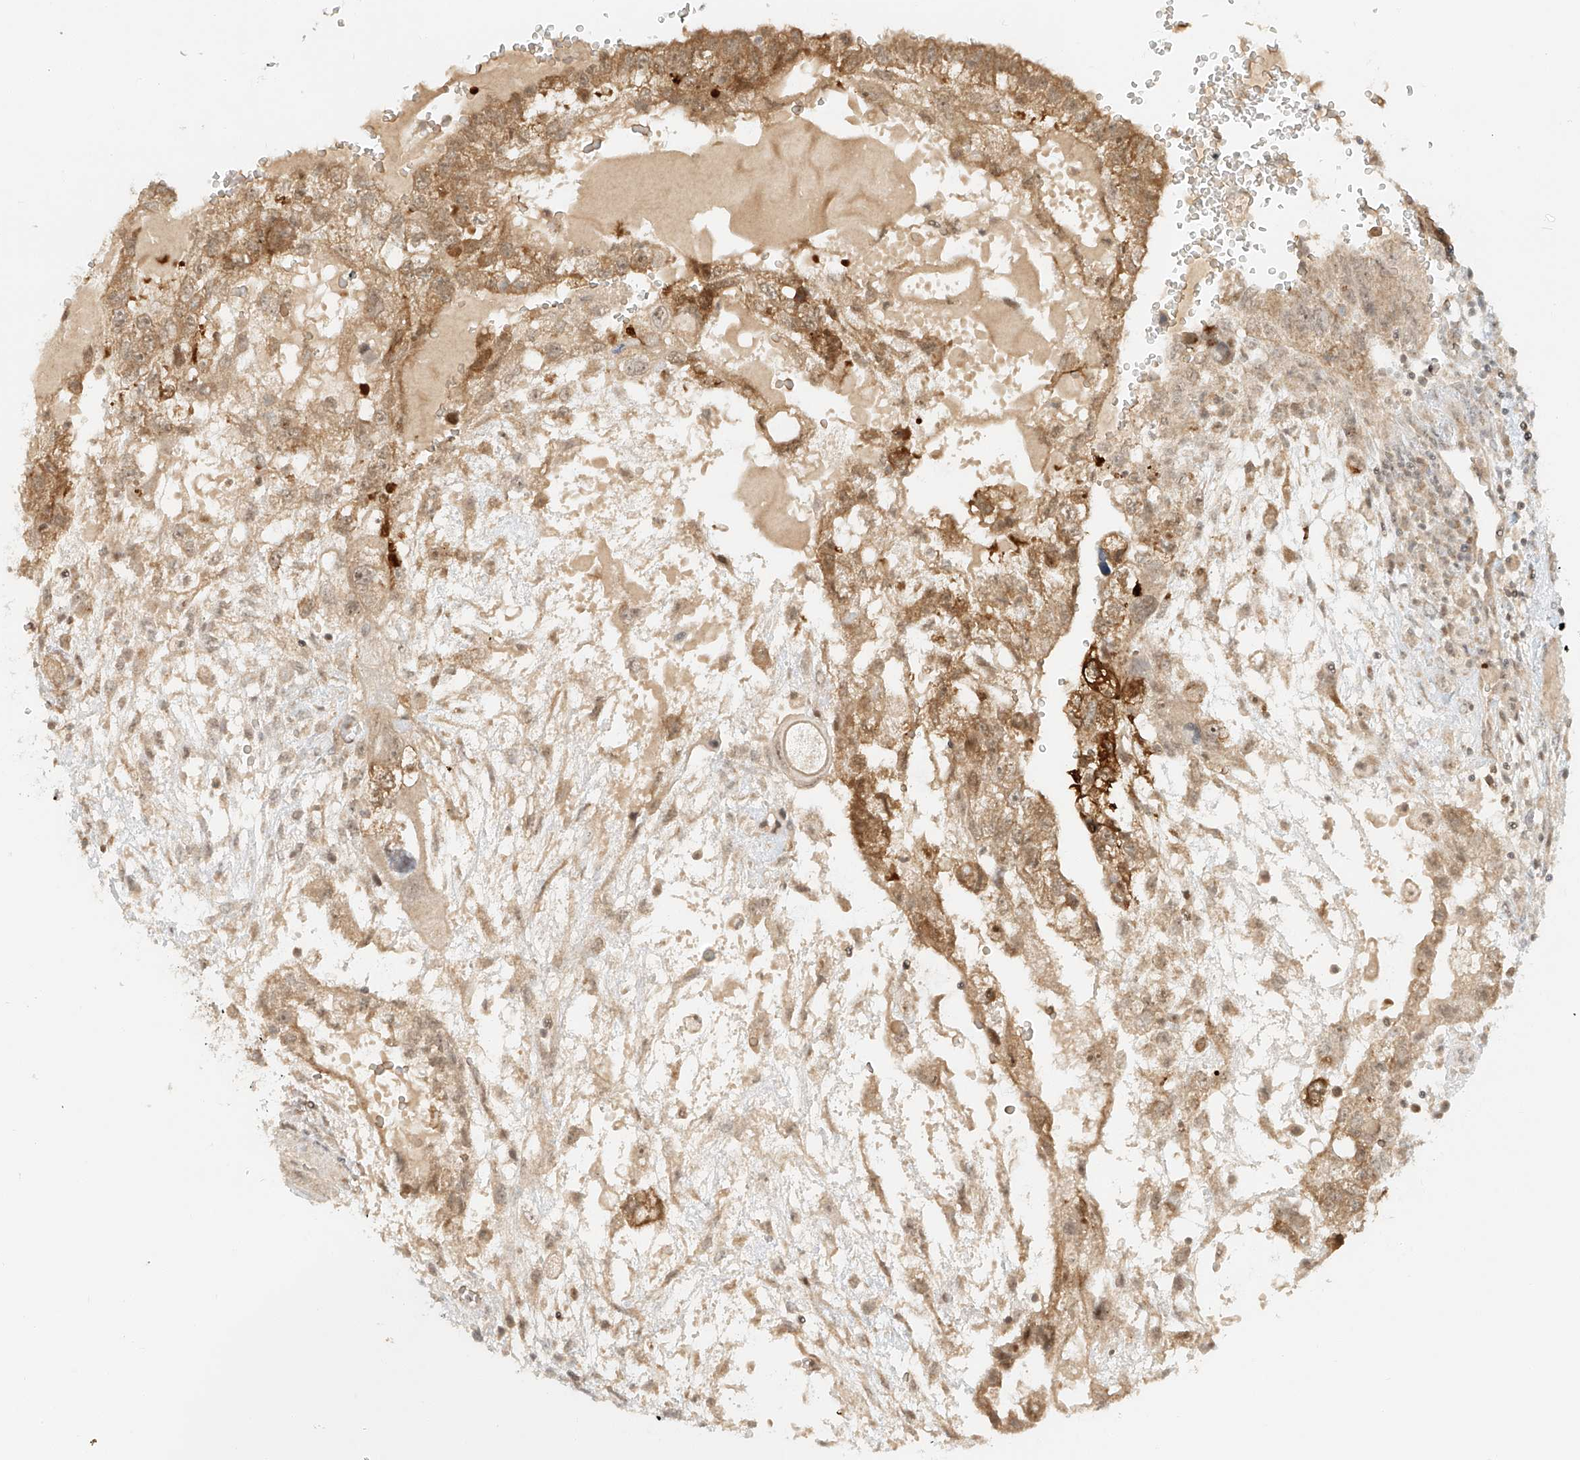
{"staining": {"intensity": "moderate", "quantity": ">75%", "location": "cytoplasmic/membranous"}, "tissue": "testis cancer", "cell_type": "Tumor cells", "image_type": "cancer", "snomed": [{"axis": "morphology", "description": "Carcinoma, Embryonal, NOS"}, {"axis": "topography", "description": "Testis"}], "caption": "This image reveals testis cancer stained with IHC to label a protein in brown. The cytoplasmic/membranous of tumor cells show moderate positivity for the protein. Nuclei are counter-stained blue.", "gene": "MIPEP", "patient": {"sex": "male", "age": 36}}